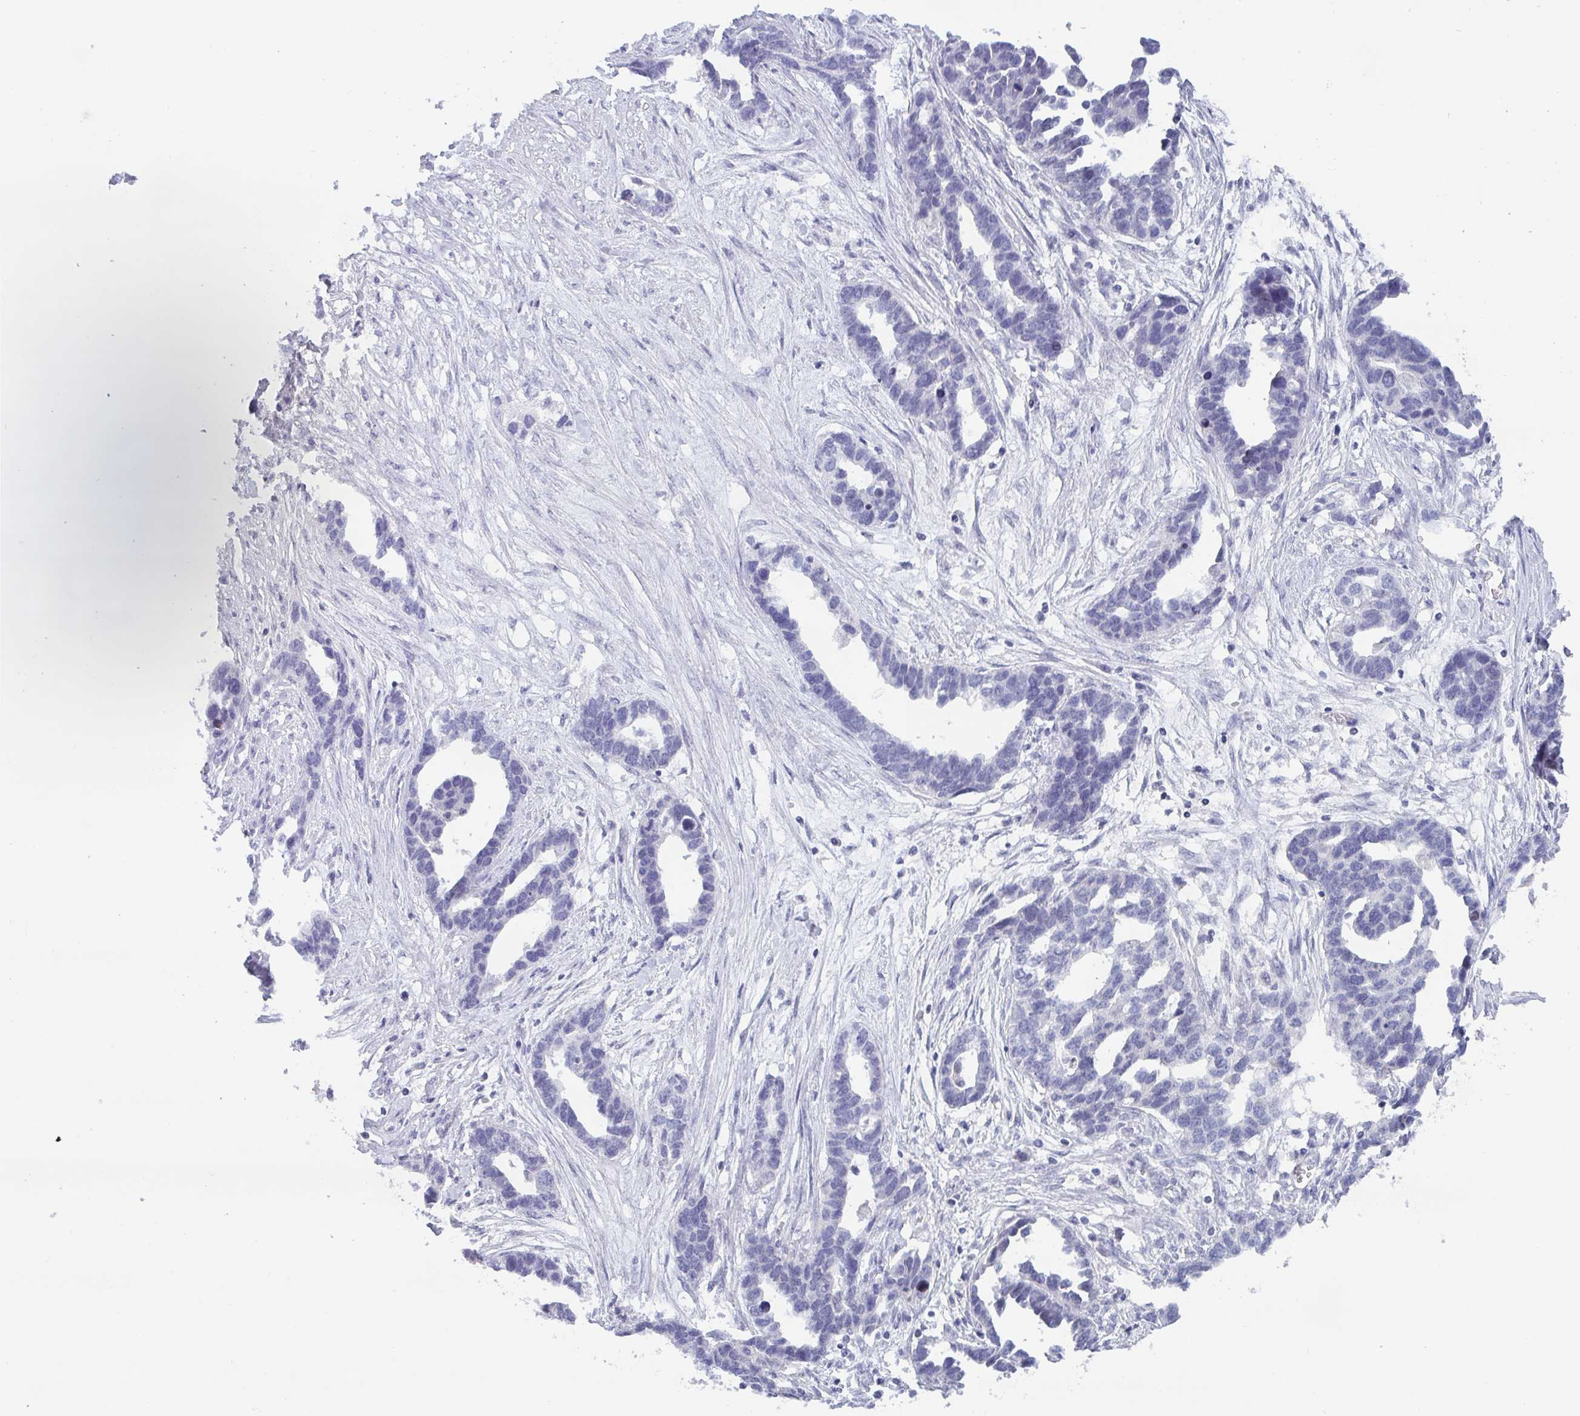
{"staining": {"intensity": "negative", "quantity": "none", "location": "none"}, "tissue": "ovarian cancer", "cell_type": "Tumor cells", "image_type": "cancer", "snomed": [{"axis": "morphology", "description": "Cystadenocarcinoma, serous, NOS"}, {"axis": "topography", "description": "Ovary"}], "caption": "Tumor cells are negative for protein expression in human ovarian cancer.", "gene": "BMAL2", "patient": {"sex": "female", "age": 54}}